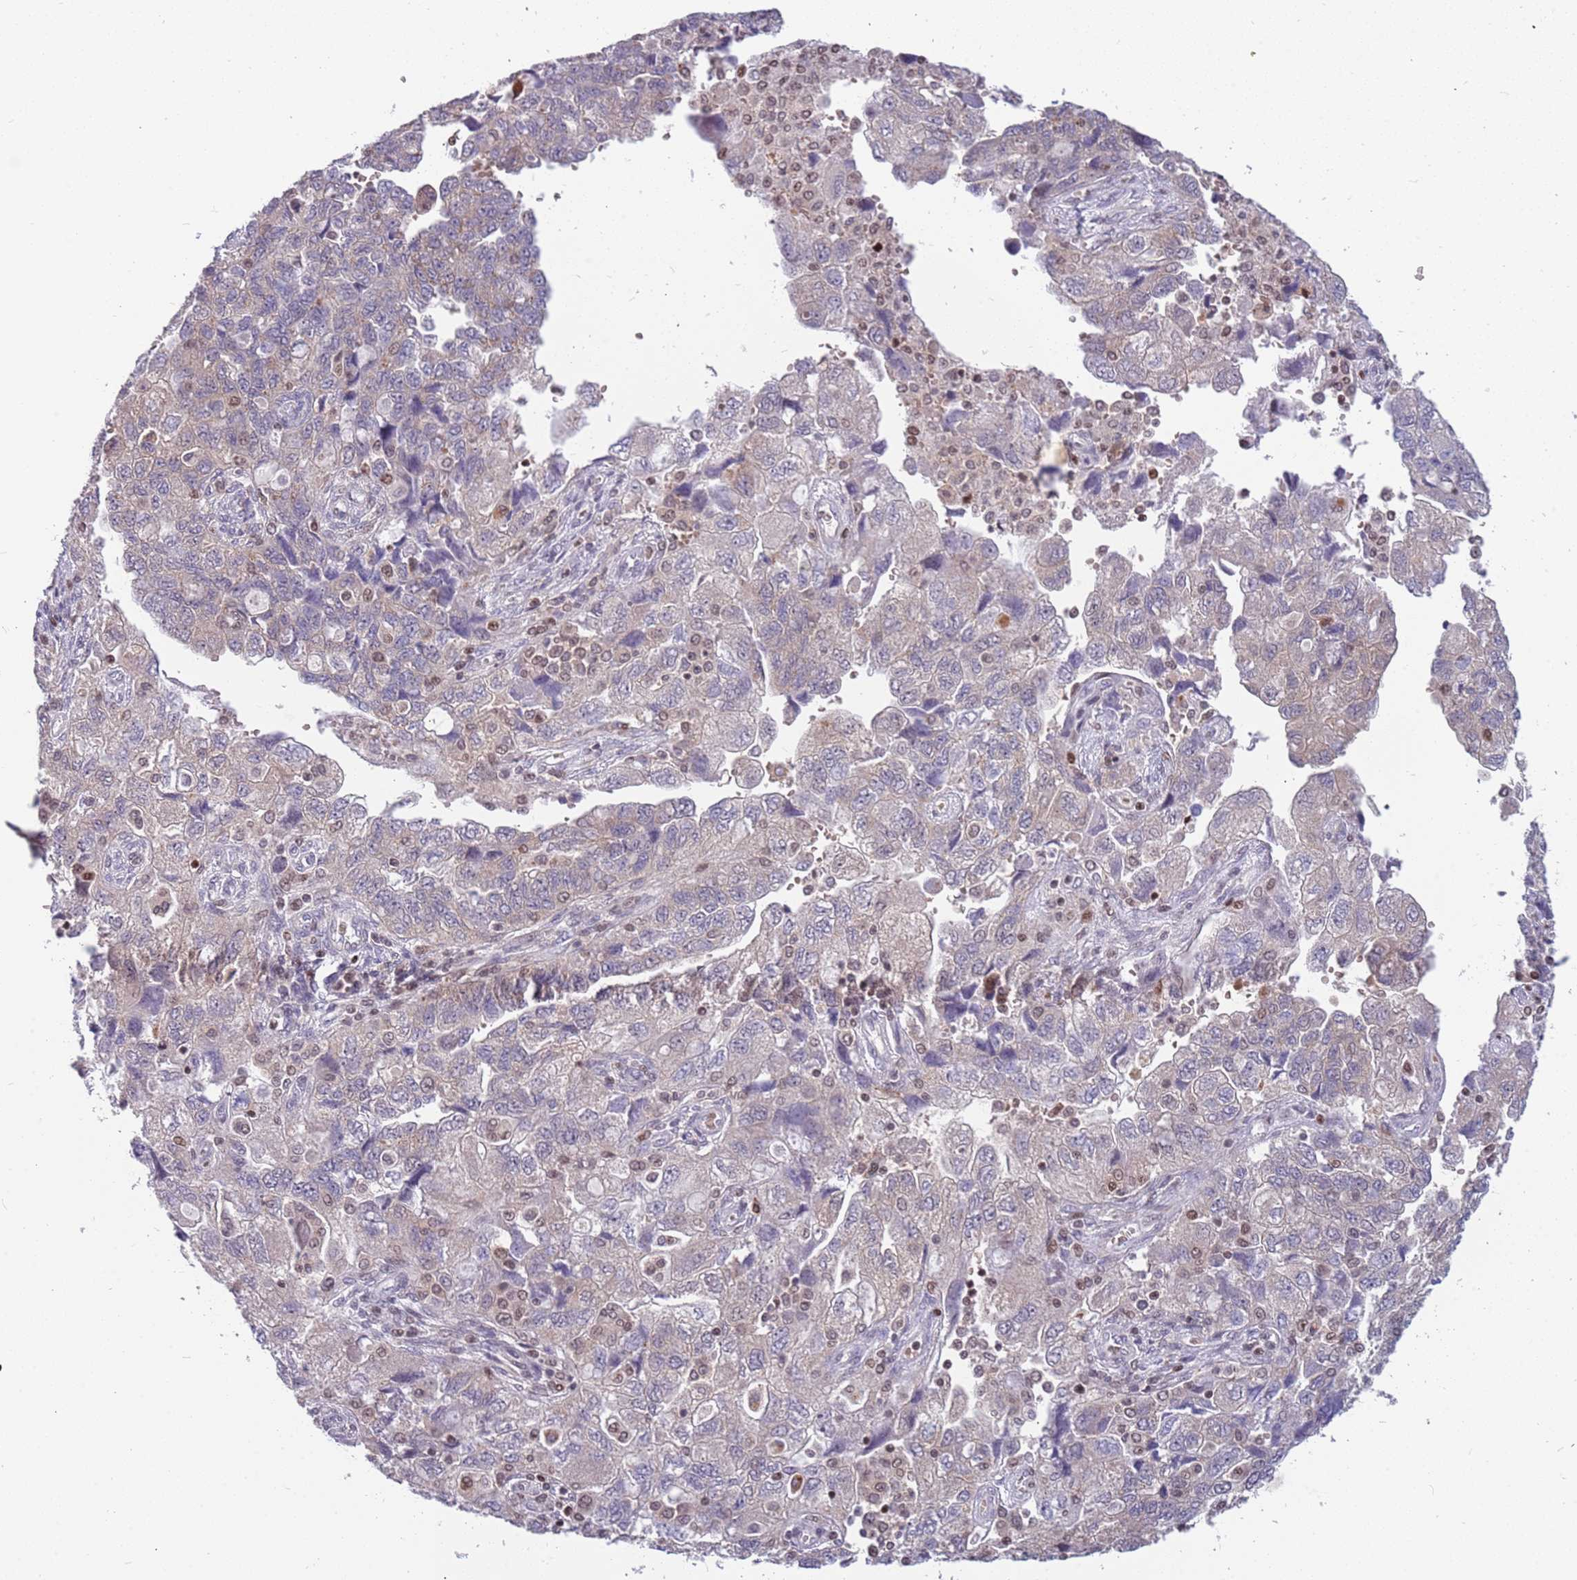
{"staining": {"intensity": "weak", "quantity": "<25%", "location": "cytoplasmic/membranous"}, "tissue": "ovarian cancer", "cell_type": "Tumor cells", "image_type": "cancer", "snomed": [{"axis": "morphology", "description": "Carcinoma, NOS"}, {"axis": "morphology", "description": "Cystadenocarcinoma, serous, NOS"}, {"axis": "topography", "description": "Ovary"}], "caption": "DAB (3,3'-diaminobenzidine) immunohistochemical staining of human carcinoma (ovarian) reveals no significant expression in tumor cells.", "gene": "ARHGEF5", "patient": {"sex": "female", "age": 69}}